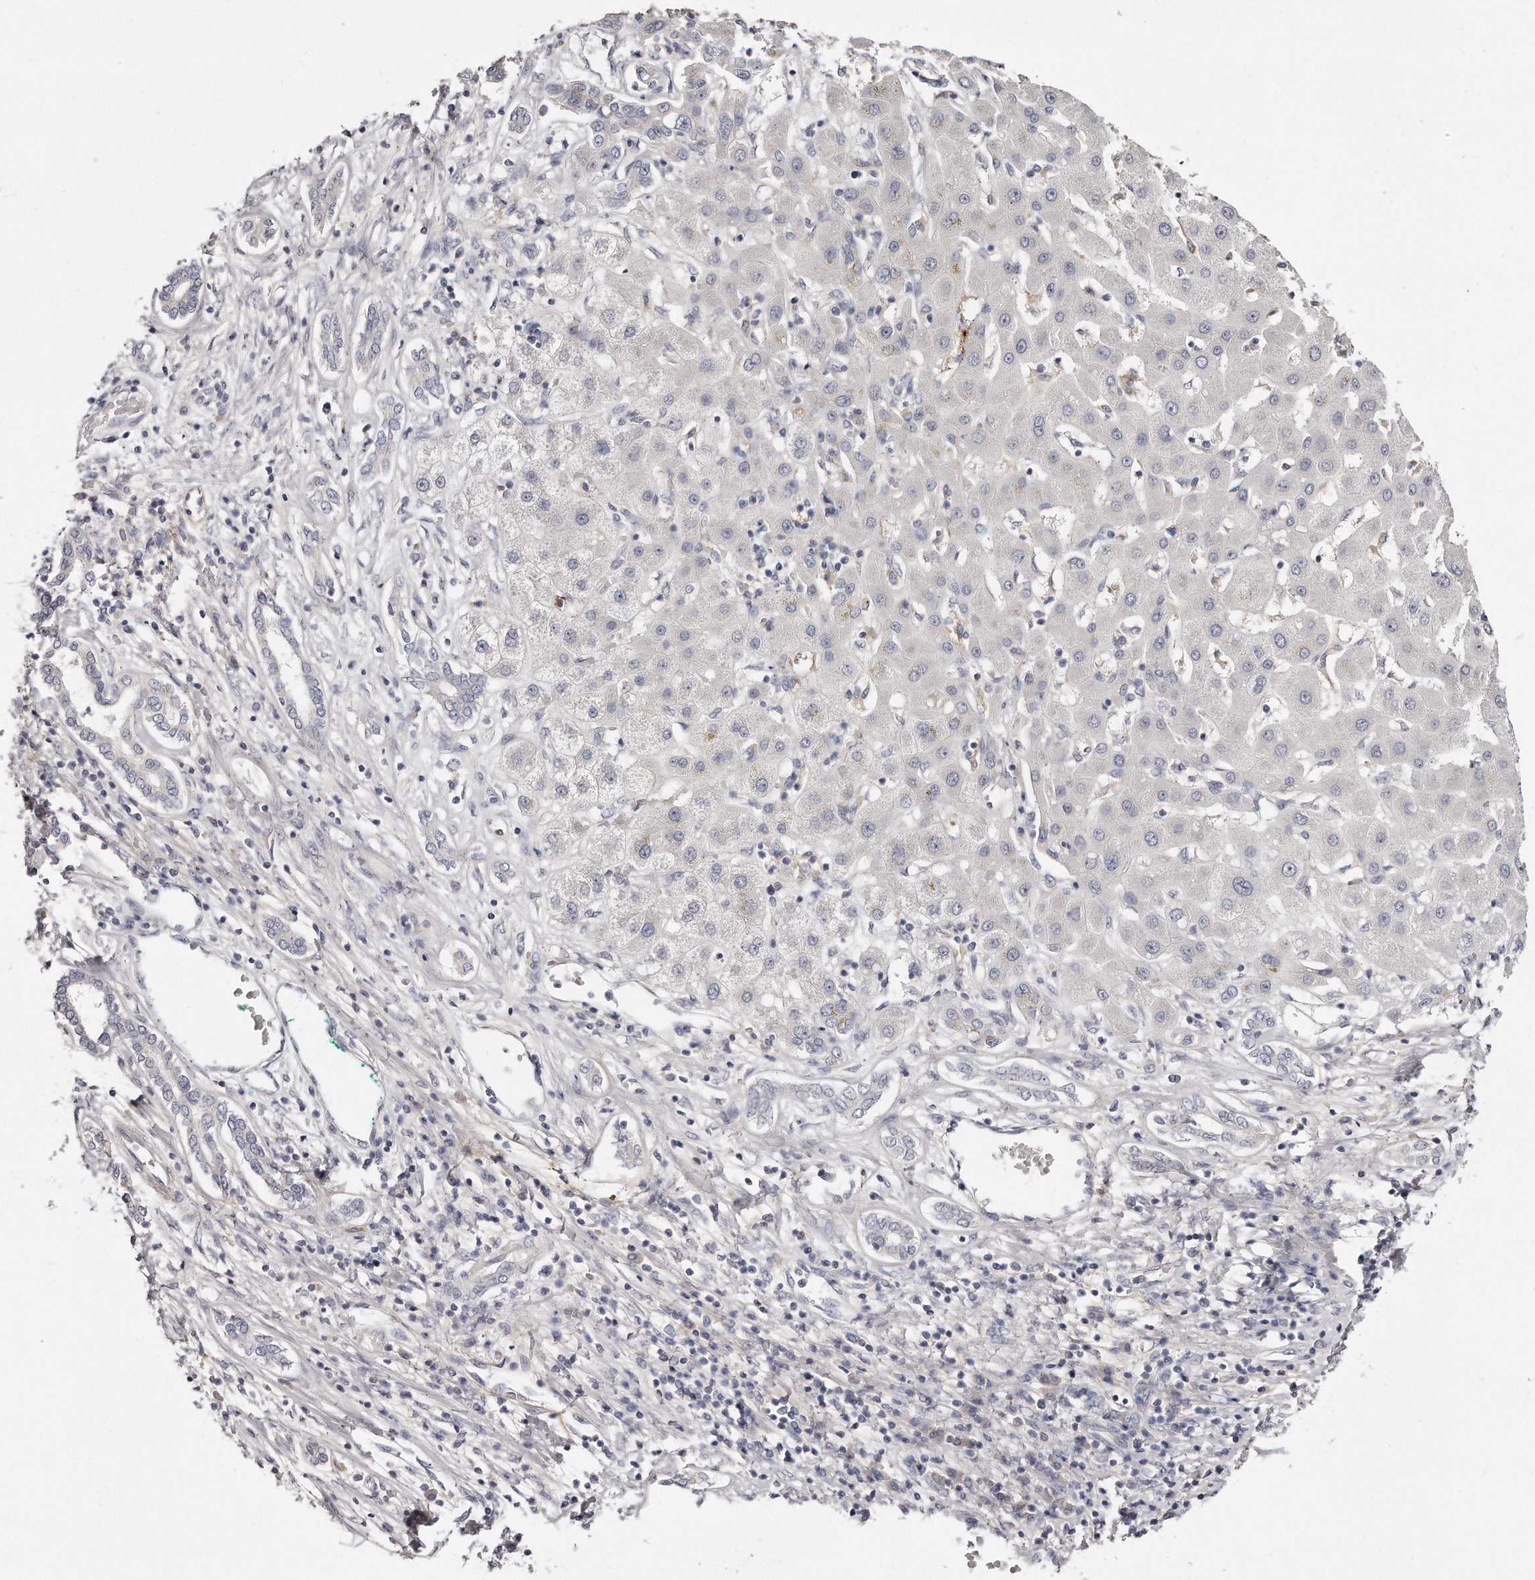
{"staining": {"intensity": "weak", "quantity": "<25%", "location": "cytoplasmic/membranous"}, "tissue": "liver cancer", "cell_type": "Tumor cells", "image_type": "cancer", "snomed": [{"axis": "morphology", "description": "Carcinoma, Hepatocellular, NOS"}, {"axis": "topography", "description": "Liver"}], "caption": "Liver cancer (hepatocellular carcinoma) was stained to show a protein in brown. There is no significant positivity in tumor cells. (DAB immunohistochemistry, high magnification).", "gene": "TTLL4", "patient": {"sex": "male", "age": 65}}